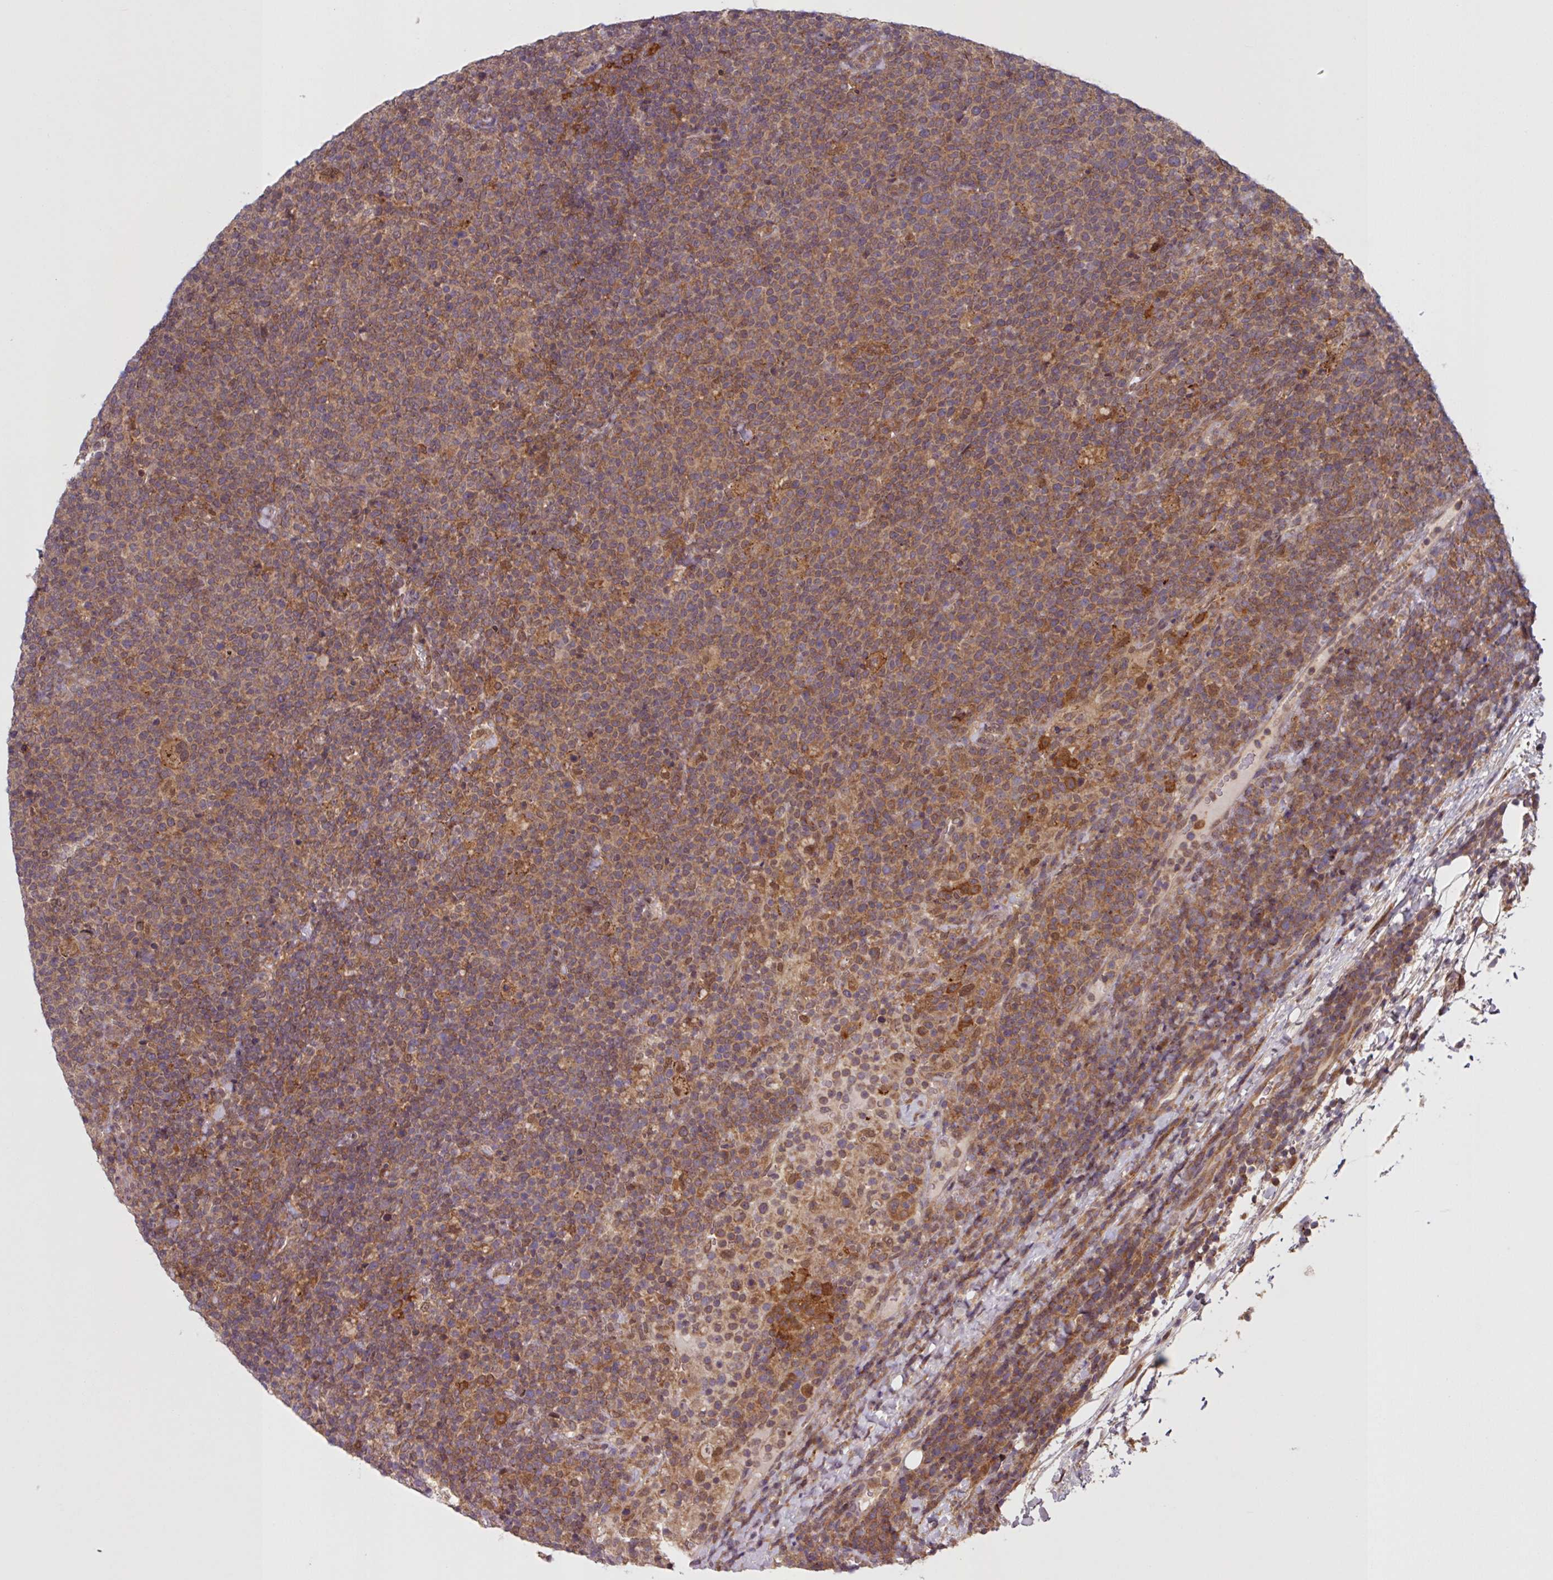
{"staining": {"intensity": "moderate", "quantity": ">75%", "location": "cytoplasmic/membranous"}, "tissue": "lymphoma", "cell_type": "Tumor cells", "image_type": "cancer", "snomed": [{"axis": "morphology", "description": "Malignant lymphoma, non-Hodgkin's type, High grade"}, {"axis": "topography", "description": "Lymph node"}], "caption": "Tumor cells show medium levels of moderate cytoplasmic/membranous staining in about >75% of cells in human lymphoma. The protein is stained brown, and the nuclei are stained in blue (DAB IHC with brightfield microscopy, high magnification).", "gene": "CAMLG", "patient": {"sex": "male", "age": 61}}